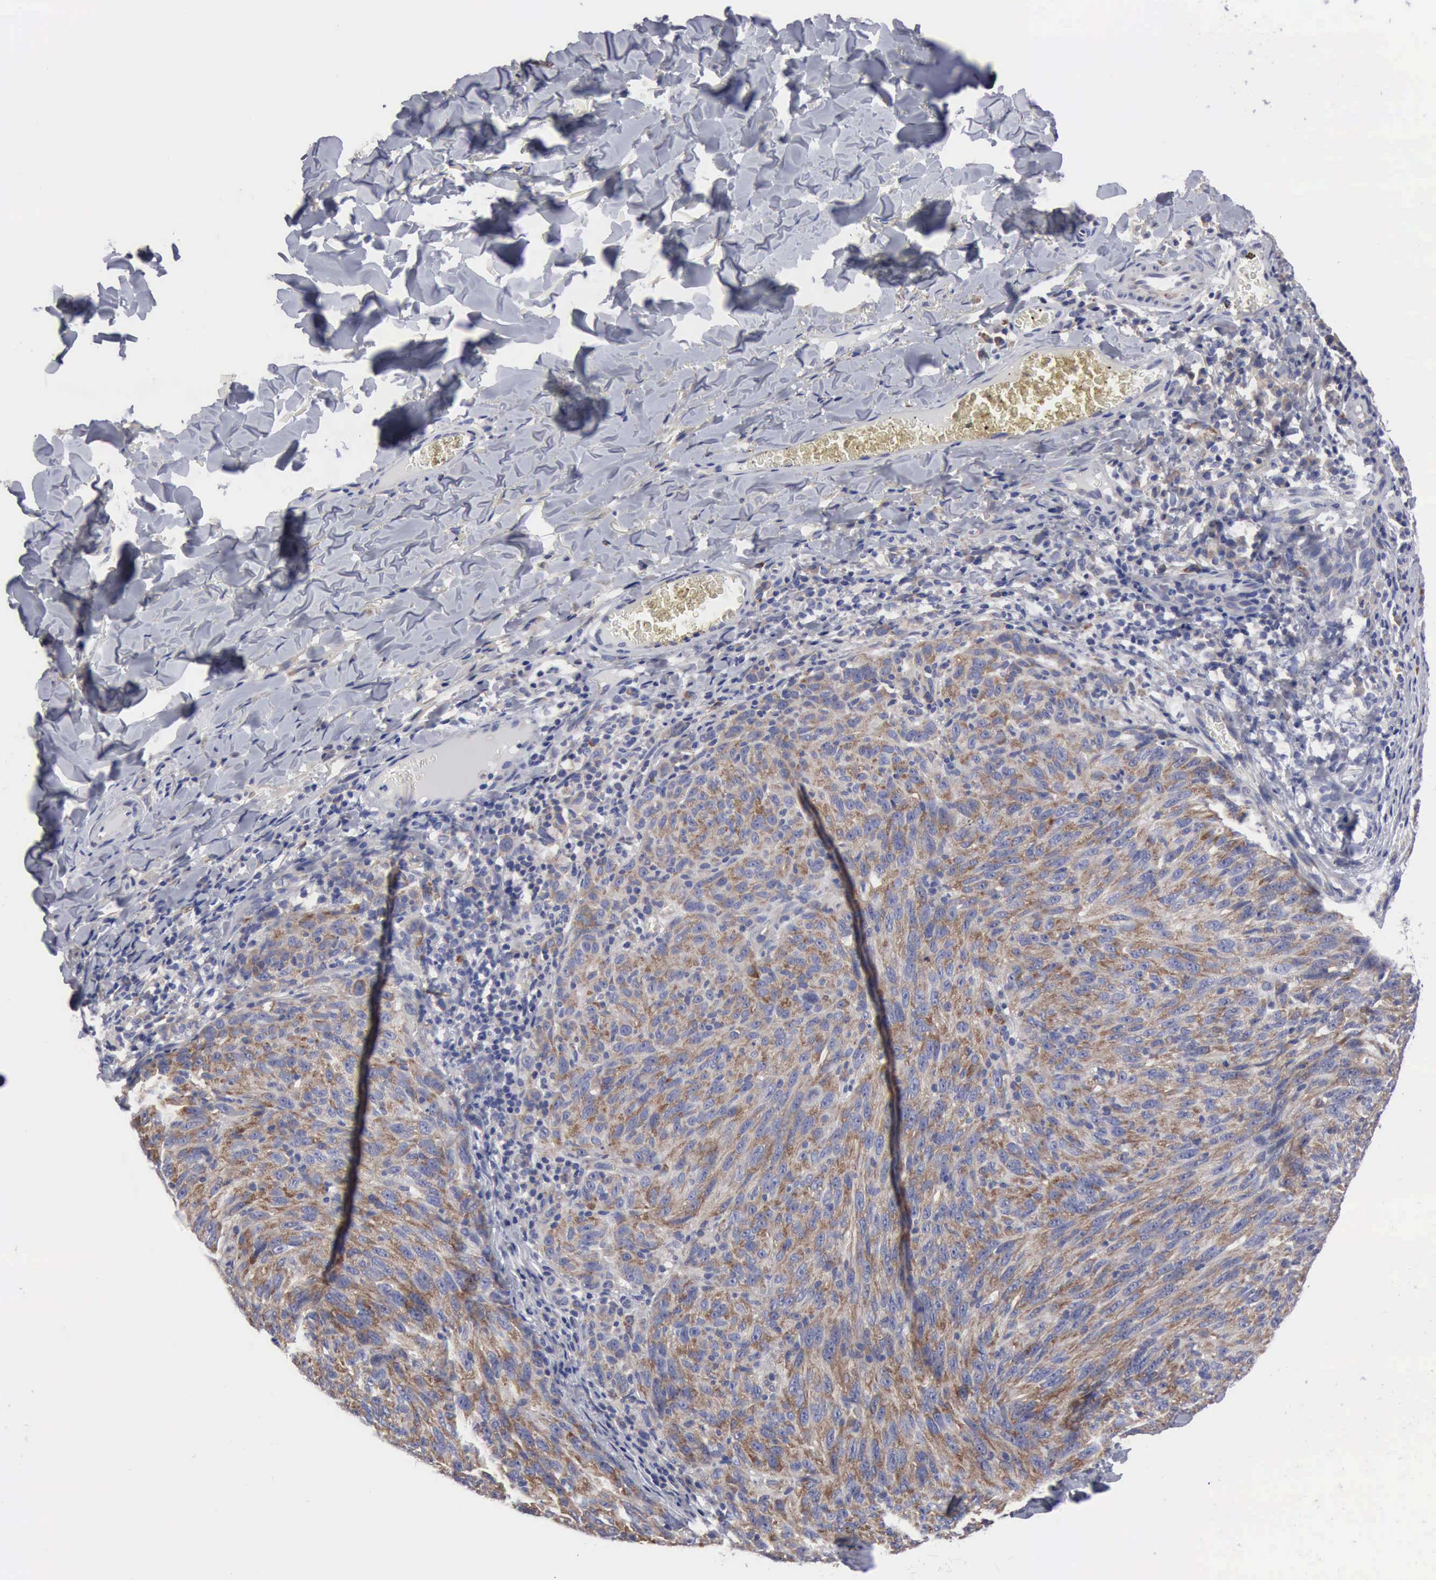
{"staining": {"intensity": "moderate", "quantity": ">75%", "location": "cytoplasmic/membranous"}, "tissue": "melanoma", "cell_type": "Tumor cells", "image_type": "cancer", "snomed": [{"axis": "morphology", "description": "Malignant melanoma, NOS"}, {"axis": "topography", "description": "Skin"}], "caption": "The micrograph displays staining of melanoma, revealing moderate cytoplasmic/membranous protein expression (brown color) within tumor cells.", "gene": "TXLNG", "patient": {"sex": "male", "age": 76}}